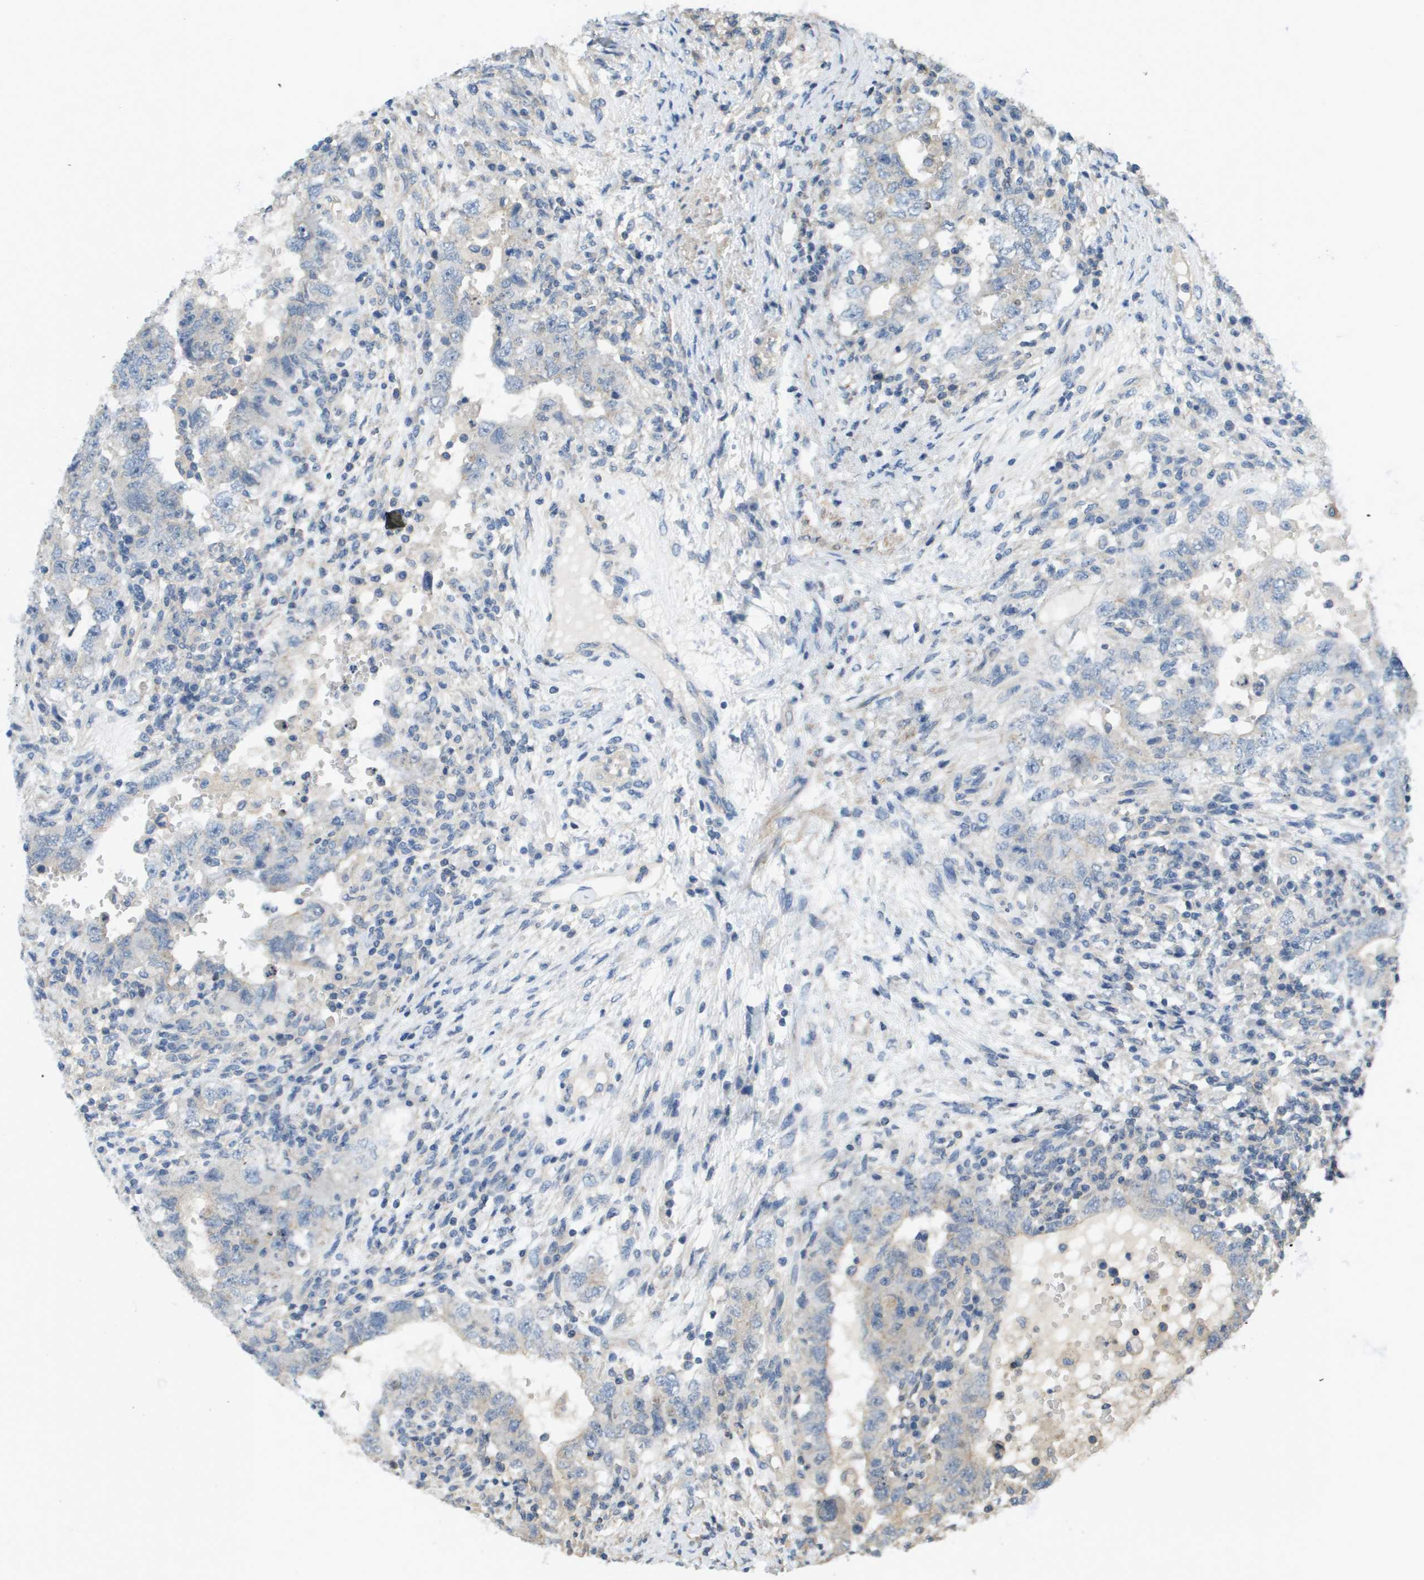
{"staining": {"intensity": "weak", "quantity": "<25%", "location": "cytoplasmic/membranous"}, "tissue": "testis cancer", "cell_type": "Tumor cells", "image_type": "cancer", "snomed": [{"axis": "morphology", "description": "Carcinoma, Embryonal, NOS"}, {"axis": "topography", "description": "Testis"}], "caption": "Protein analysis of embryonal carcinoma (testis) displays no significant staining in tumor cells.", "gene": "KRT23", "patient": {"sex": "male", "age": 26}}